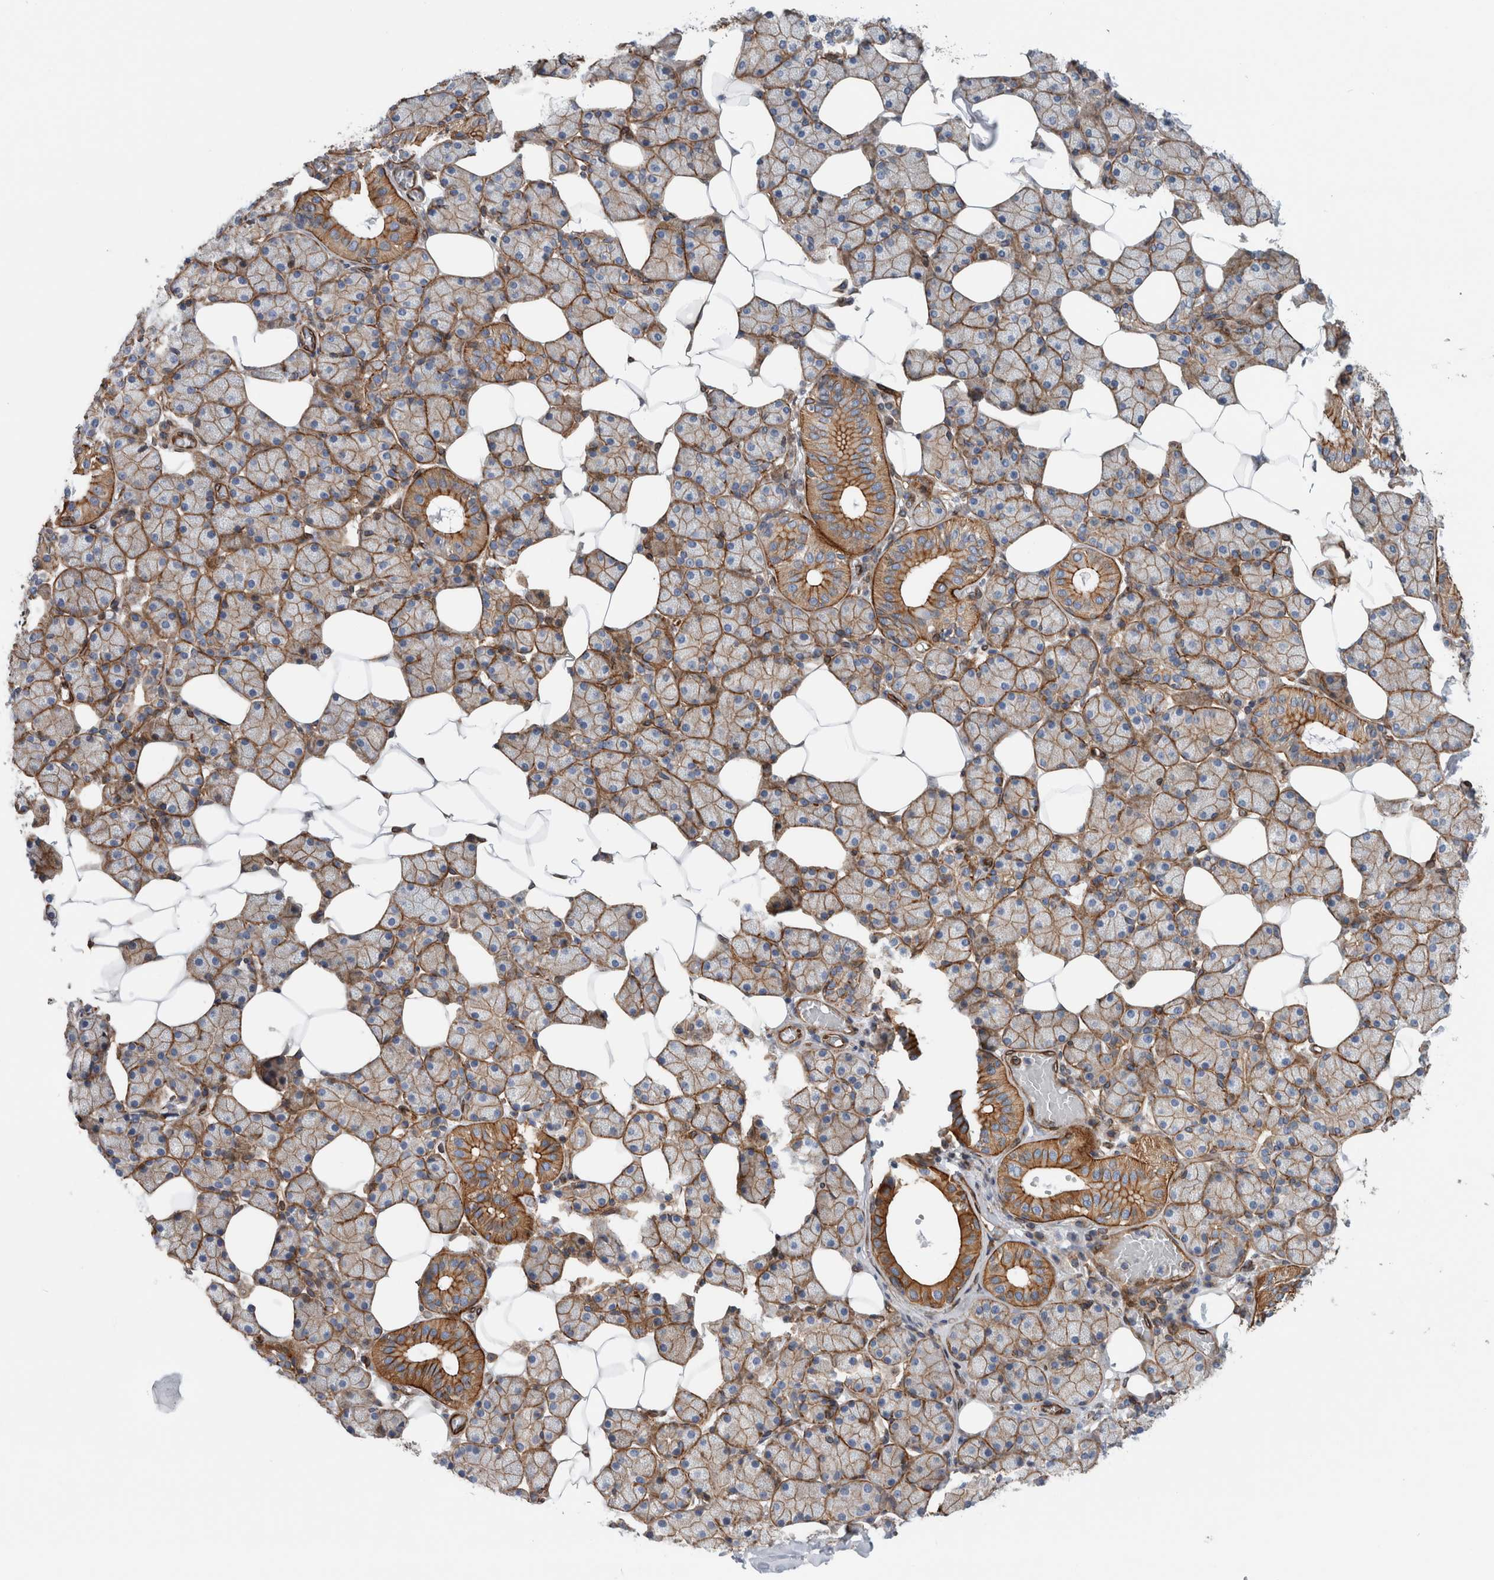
{"staining": {"intensity": "moderate", "quantity": "25%-75%", "location": "cytoplasmic/membranous"}, "tissue": "salivary gland", "cell_type": "Glandular cells", "image_type": "normal", "snomed": [{"axis": "morphology", "description": "Normal tissue, NOS"}, {"axis": "topography", "description": "Salivary gland"}], "caption": "Immunohistochemical staining of normal human salivary gland displays medium levels of moderate cytoplasmic/membranous staining in approximately 25%-75% of glandular cells. (Brightfield microscopy of DAB IHC at high magnification).", "gene": "PLEC", "patient": {"sex": "female", "age": 33}}